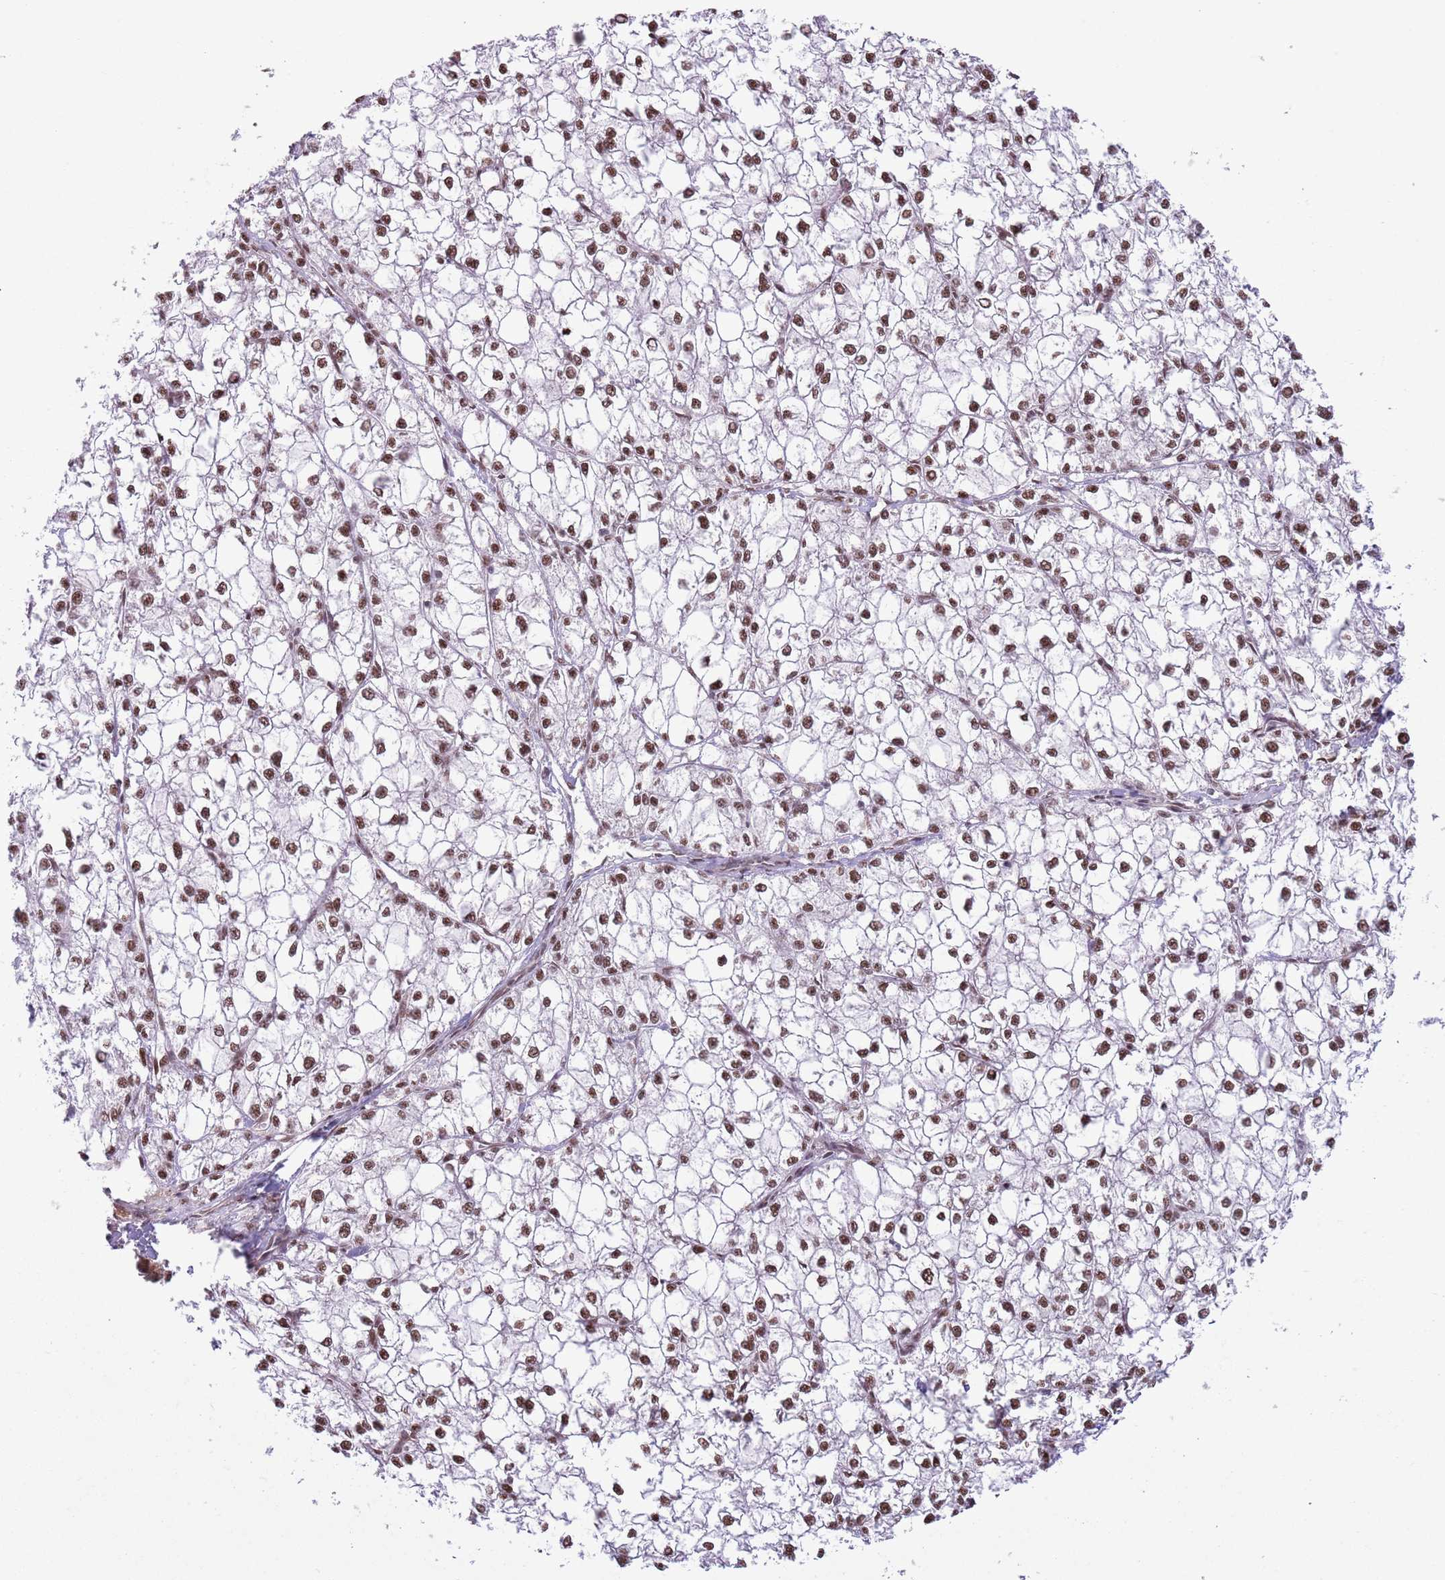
{"staining": {"intensity": "moderate", "quantity": ">75%", "location": "nuclear"}, "tissue": "liver cancer", "cell_type": "Tumor cells", "image_type": "cancer", "snomed": [{"axis": "morphology", "description": "Carcinoma, Hepatocellular, NOS"}, {"axis": "topography", "description": "Liver"}], "caption": "Immunohistochemistry (IHC) photomicrograph of neoplastic tissue: liver cancer stained using IHC demonstrates medium levels of moderate protein expression localized specifically in the nuclear of tumor cells, appearing as a nuclear brown color.", "gene": "SIPA1L3", "patient": {"sex": "female", "age": 43}}